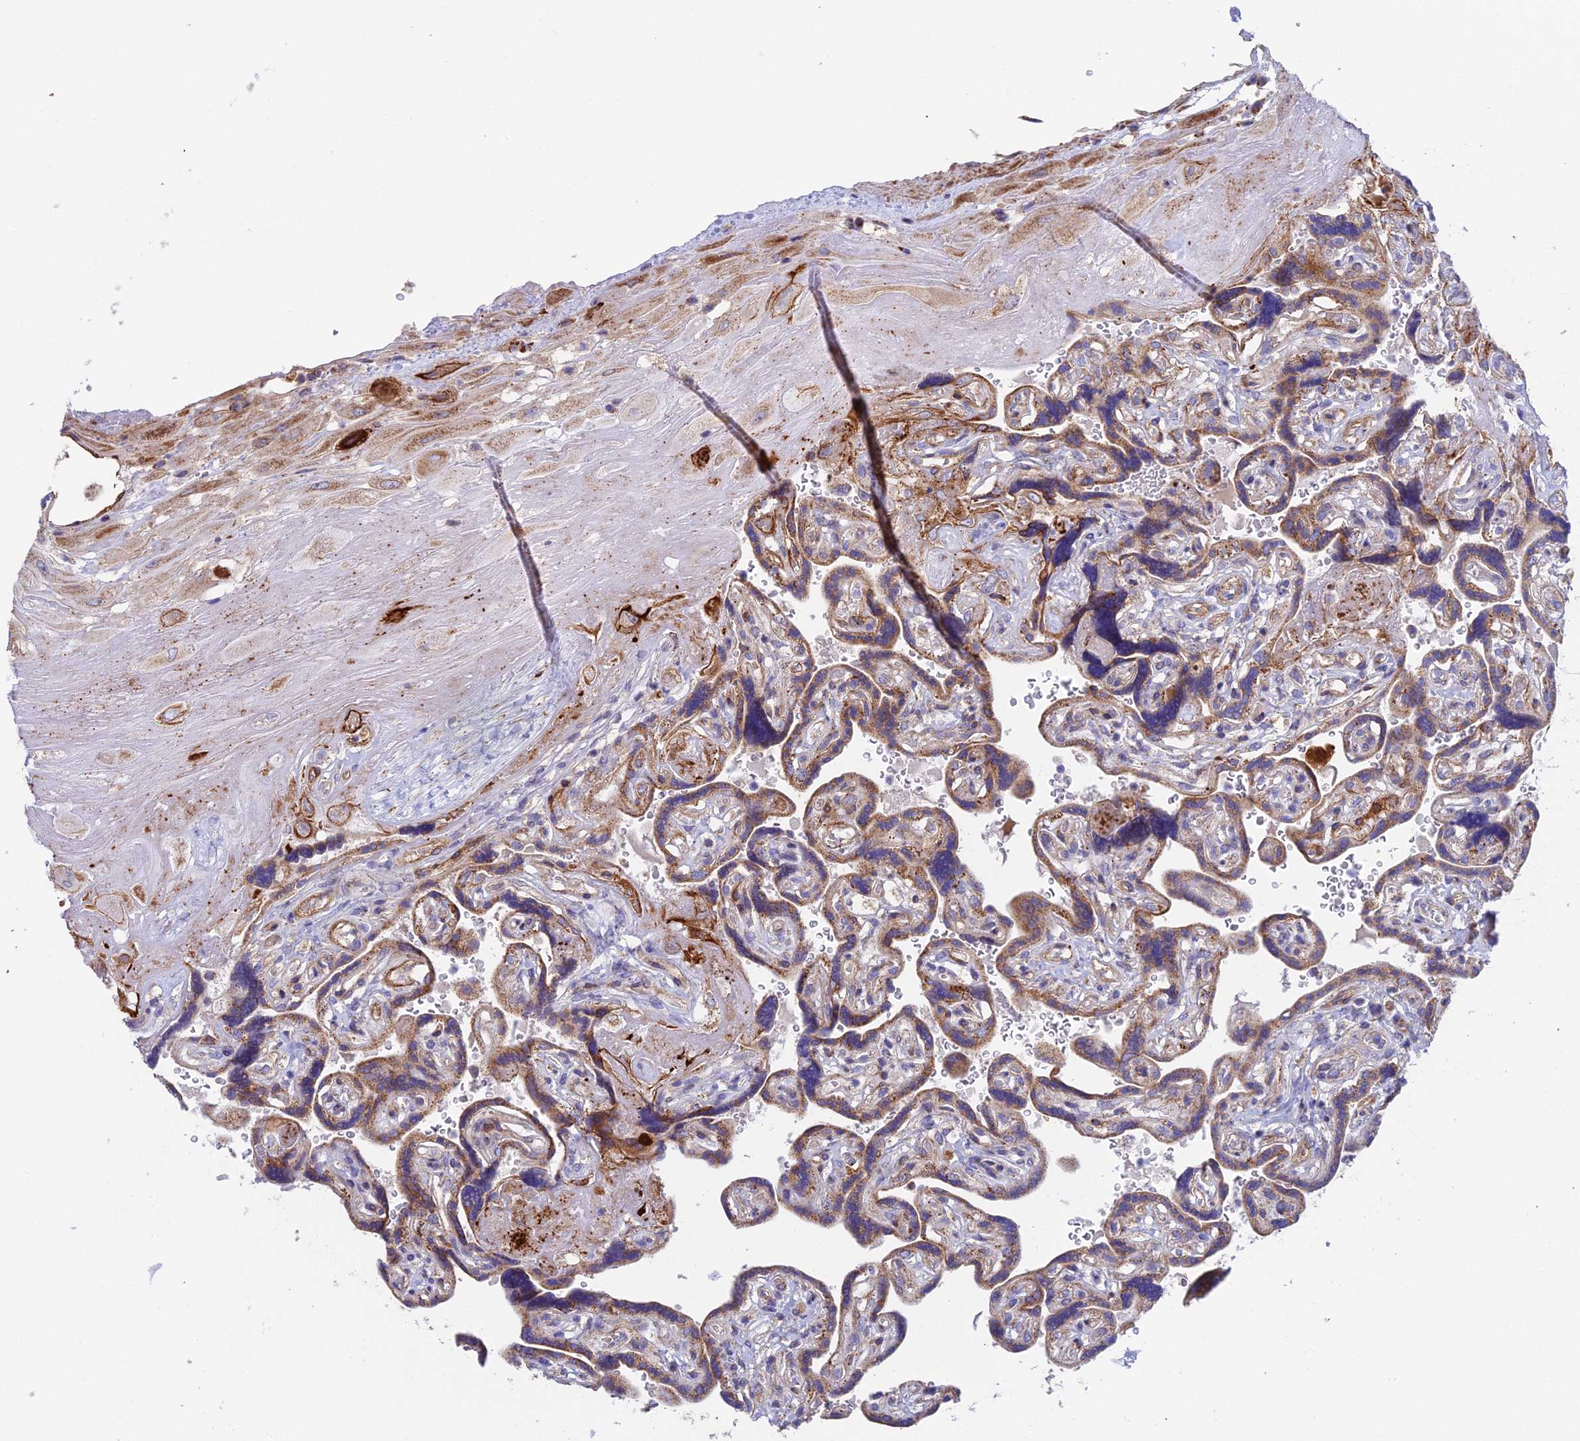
{"staining": {"intensity": "moderate", "quantity": ">75%", "location": "cytoplasmic/membranous"}, "tissue": "placenta", "cell_type": "Decidual cells", "image_type": "normal", "snomed": [{"axis": "morphology", "description": "Normal tissue, NOS"}, {"axis": "topography", "description": "Placenta"}], "caption": "An image of human placenta stained for a protein reveals moderate cytoplasmic/membranous brown staining in decidual cells.", "gene": "CSPG4", "patient": {"sex": "female", "age": 32}}